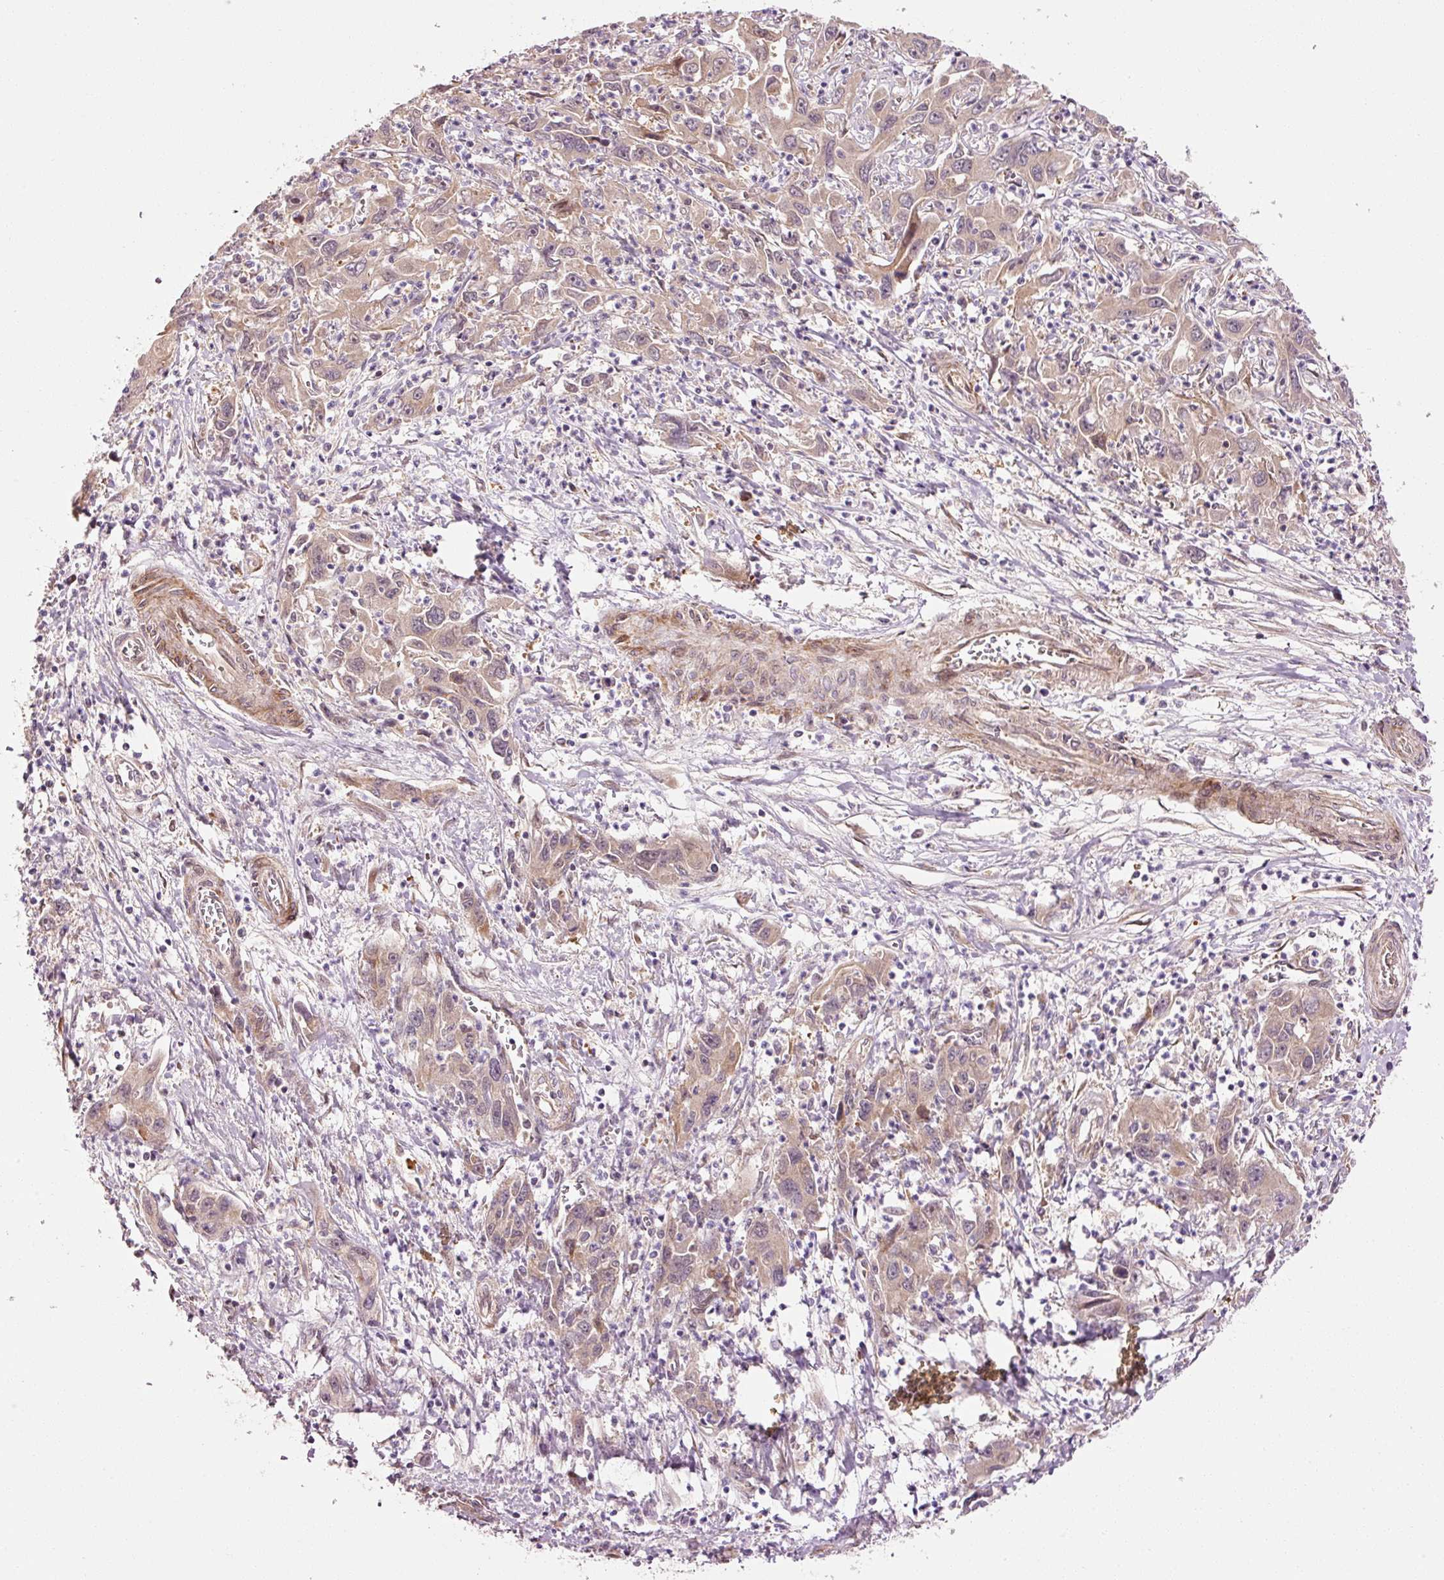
{"staining": {"intensity": "weak", "quantity": ">75%", "location": "cytoplasmic/membranous"}, "tissue": "liver cancer", "cell_type": "Tumor cells", "image_type": "cancer", "snomed": [{"axis": "morphology", "description": "Carcinoma, Hepatocellular, NOS"}, {"axis": "topography", "description": "Liver"}], "caption": "This is an image of IHC staining of liver hepatocellular carcinoma, which shows weak positivity in the cytoplasmic/membranous of tumor cells.", "gene": "PPP1R14B", "patient": {"sex": "male", "age": 63}}